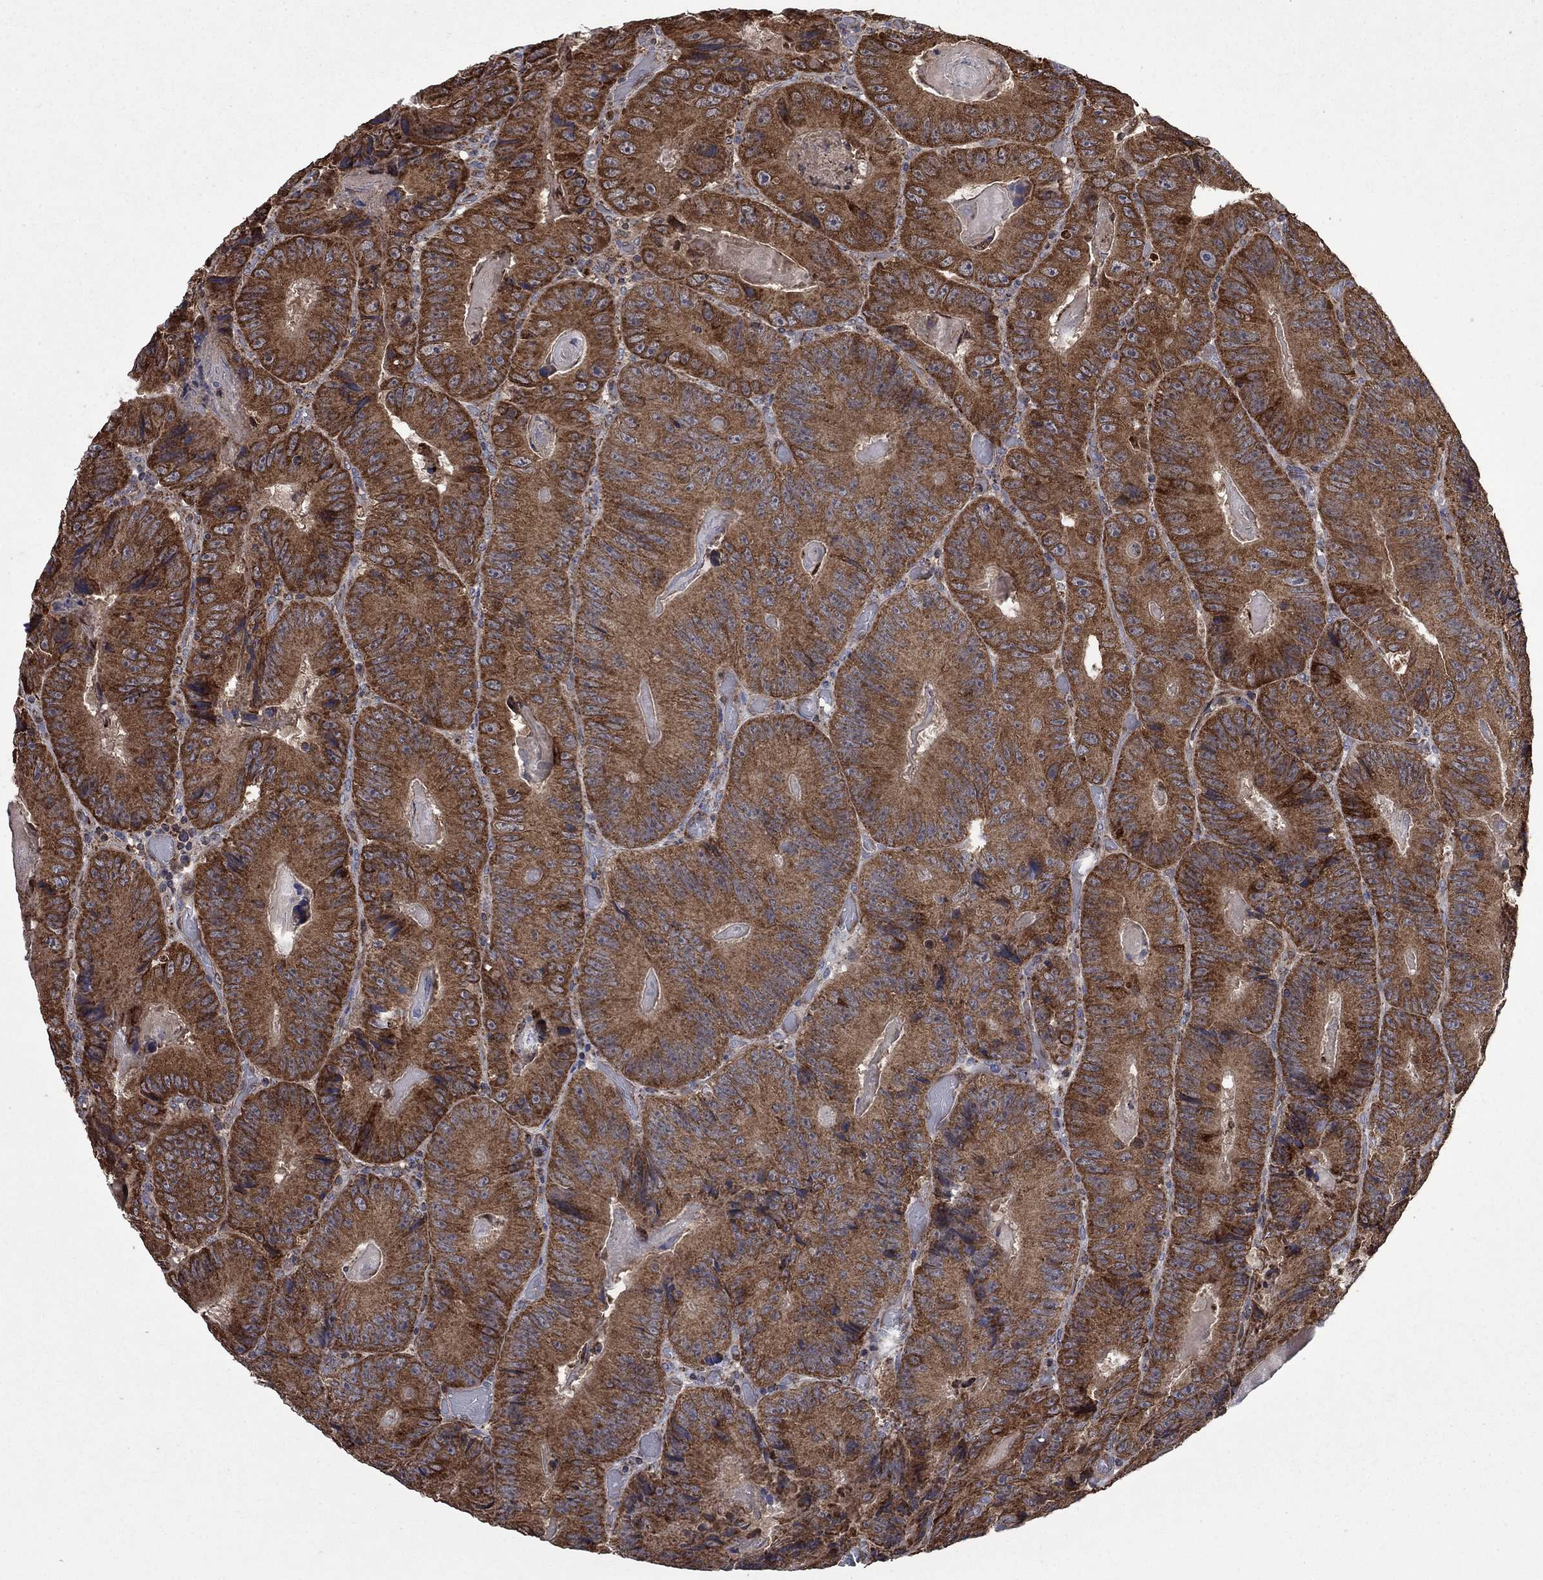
{"staining": {"intensity": "strong", "quantity": "25%-75%", "location": "cytoplasmic/membranous"}, "tissue": "colorectal cancer", "cell_type": "Tumor cells", "image_type": "cancer", "snomed": [{"axis": "morphology", "description": "Adenocarcinoma, NOS"}, {"axis": "topography", "description": "Colon"}], "caption": "Protein analysis of colorectal cancer (adenocarcinoma) tissue exhibits strong cytoplasmic/membranous staining in about 25%-75% of tumor cells.", "gene": "DPH1", "patient": {"sex": "female", "age": 86}}